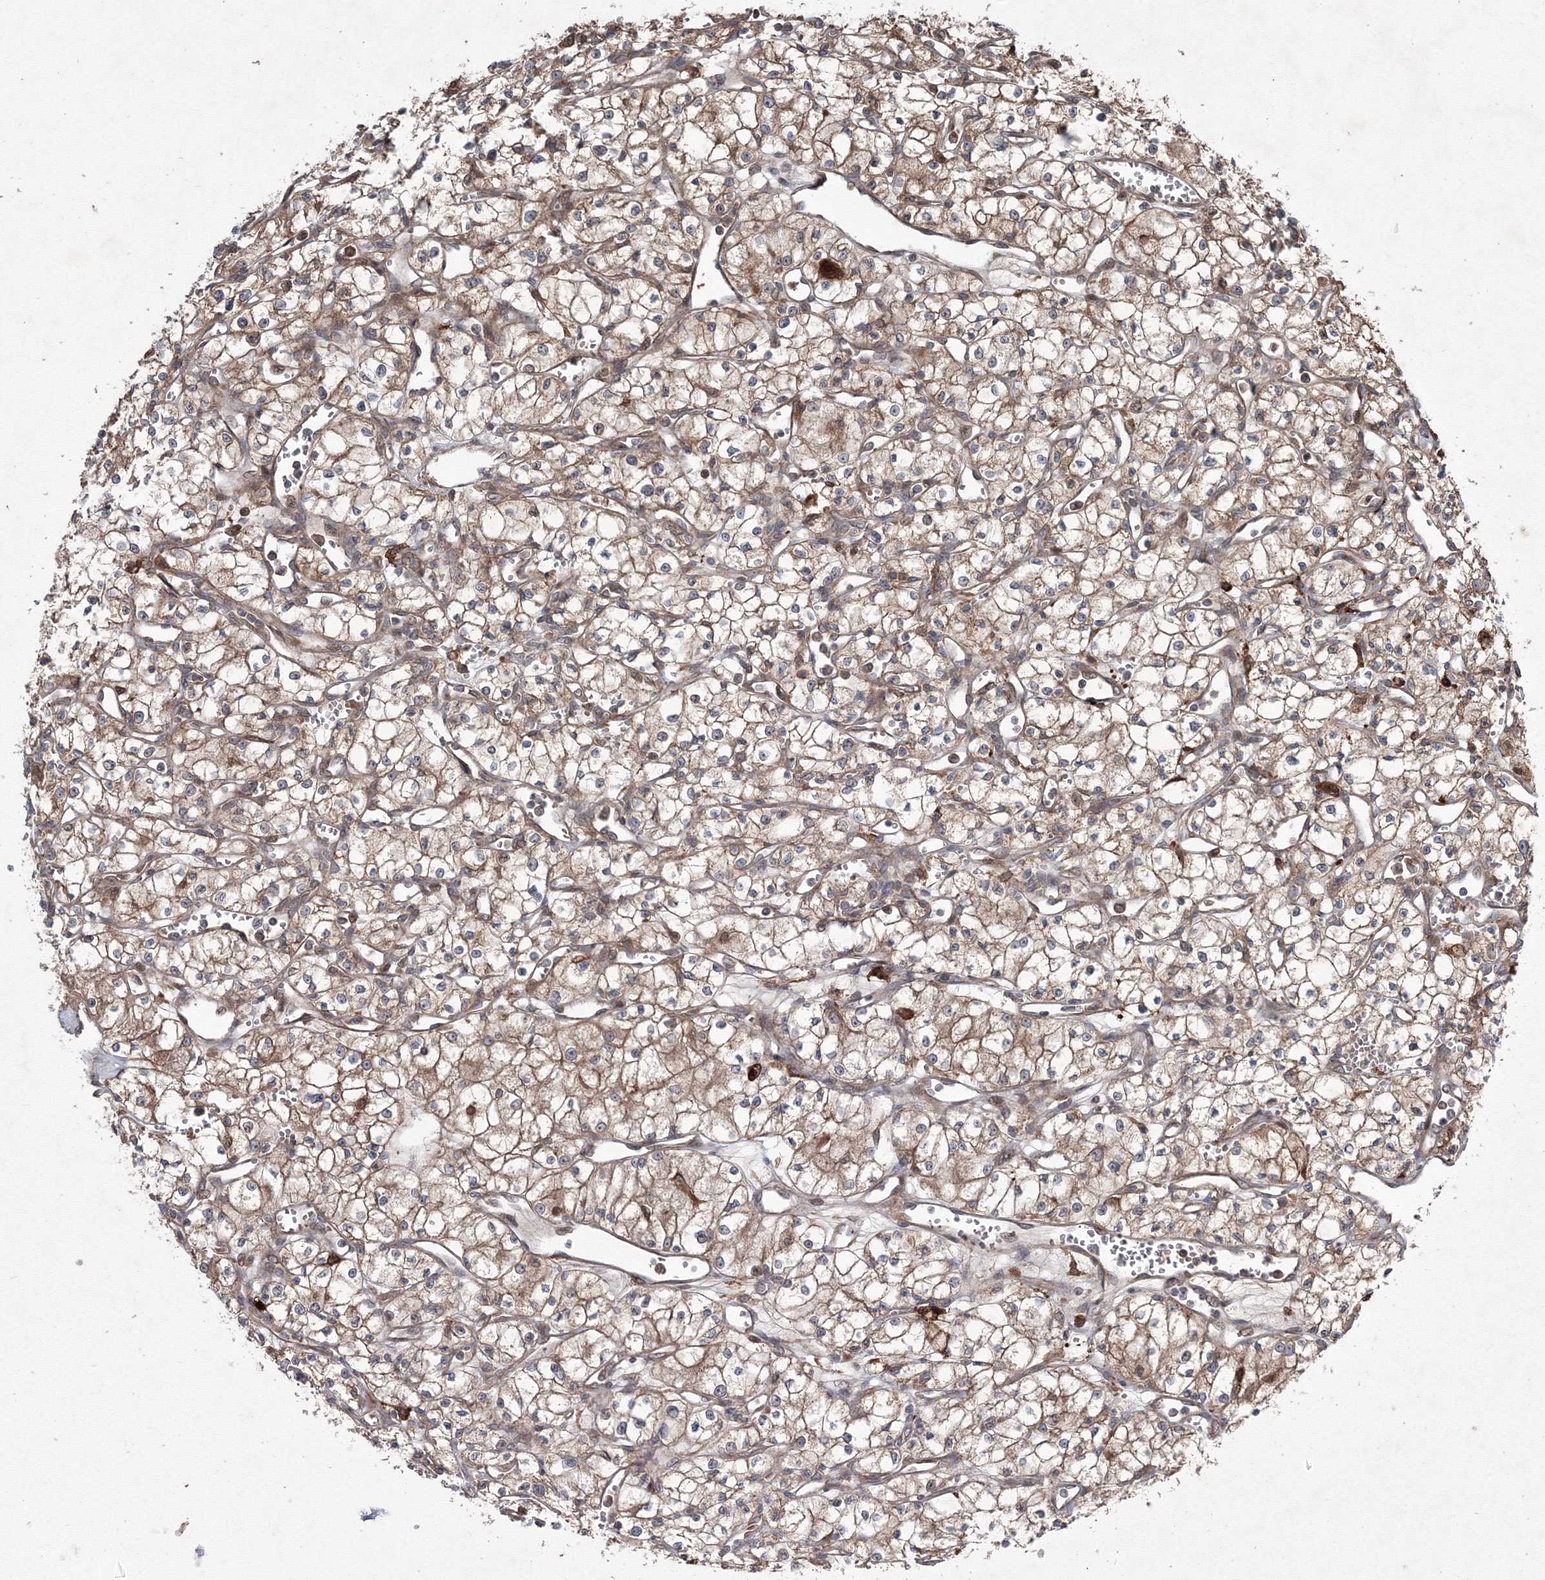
{"staining": {"intensity": "moderate", "quantity": "25%-75%", "location": "cytoplasmic/membranous"}, "tissue": "renal cancer", "cell_type": "Tumor cells", "image_type": "cancer", "snomed": [{"axis": "morphology", "description": "Adenocarcinoma, NOS"}, {"axis": "topography", "description": "Kidney"}], "caption": "Adenocarcinoma (renal) stained with a brown dye shows moderate cytoplasmic/membranous positive staining in about 25%-75% of tumor cells.", "gene": "RANBP3L", "patient": {"sex": "male", "age": 59}}